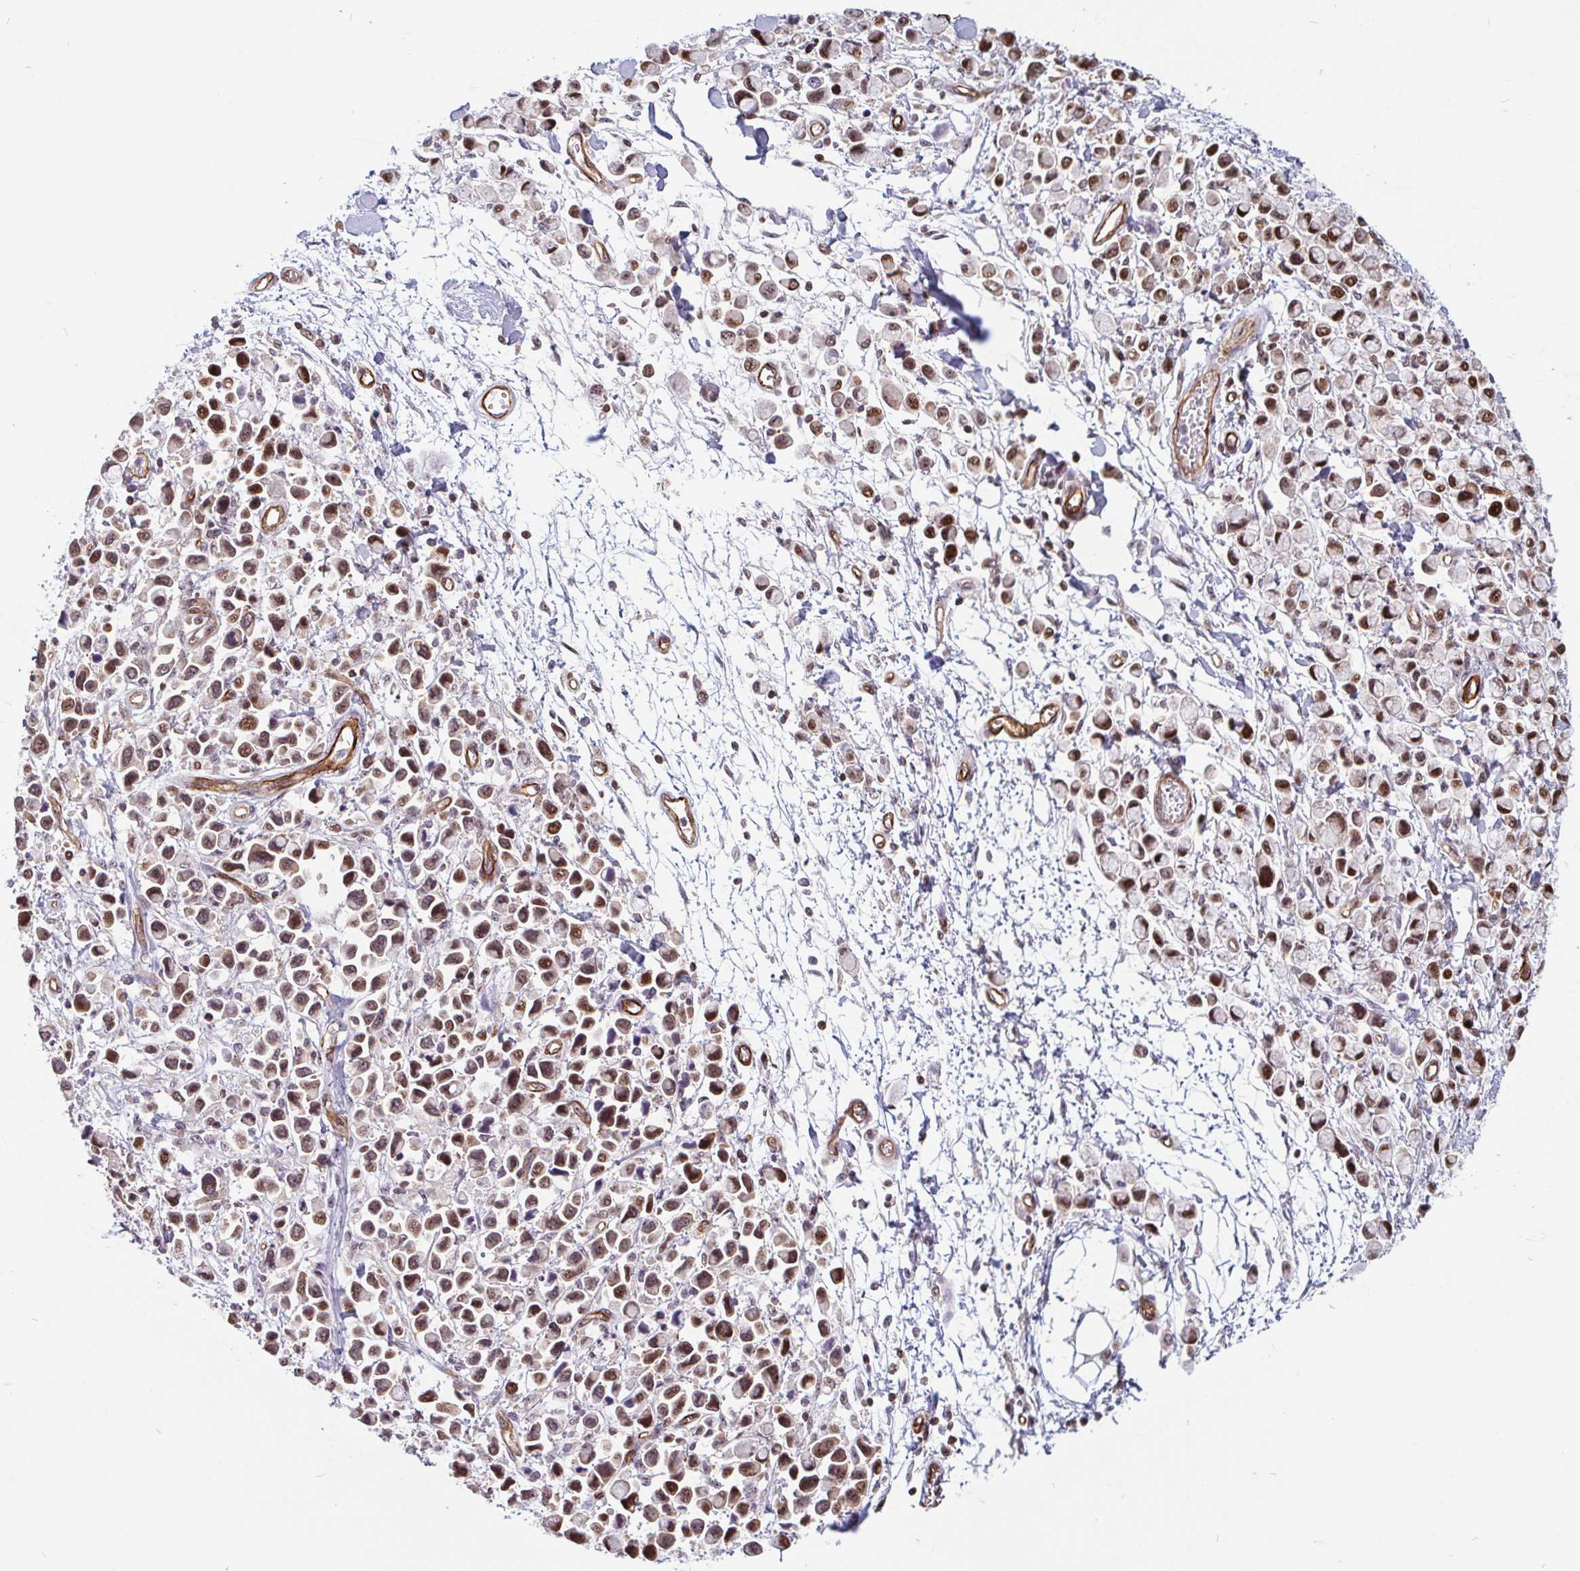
{"staining": {"intensity": "moderate", "quantity": ">75%", "location": "nuclear"}, "tissue": "stomach cancer", "cell_type": "Tumor cells", "image_type": "cancer", "snomed": [{"axis": "morphology", "description": "Adenocarcinoma, NOS"}, {"axis": "topography", "description": "Stomach"}], "caption": "Immunohistochemical staining of human stomach cancer (adenocarcinoma) displays medium levels of moderate nuclear protein staining in approximately >75% of tumor cells.", "gene": "ZNF689", "patient": {"sex": "female", "age": 81}}